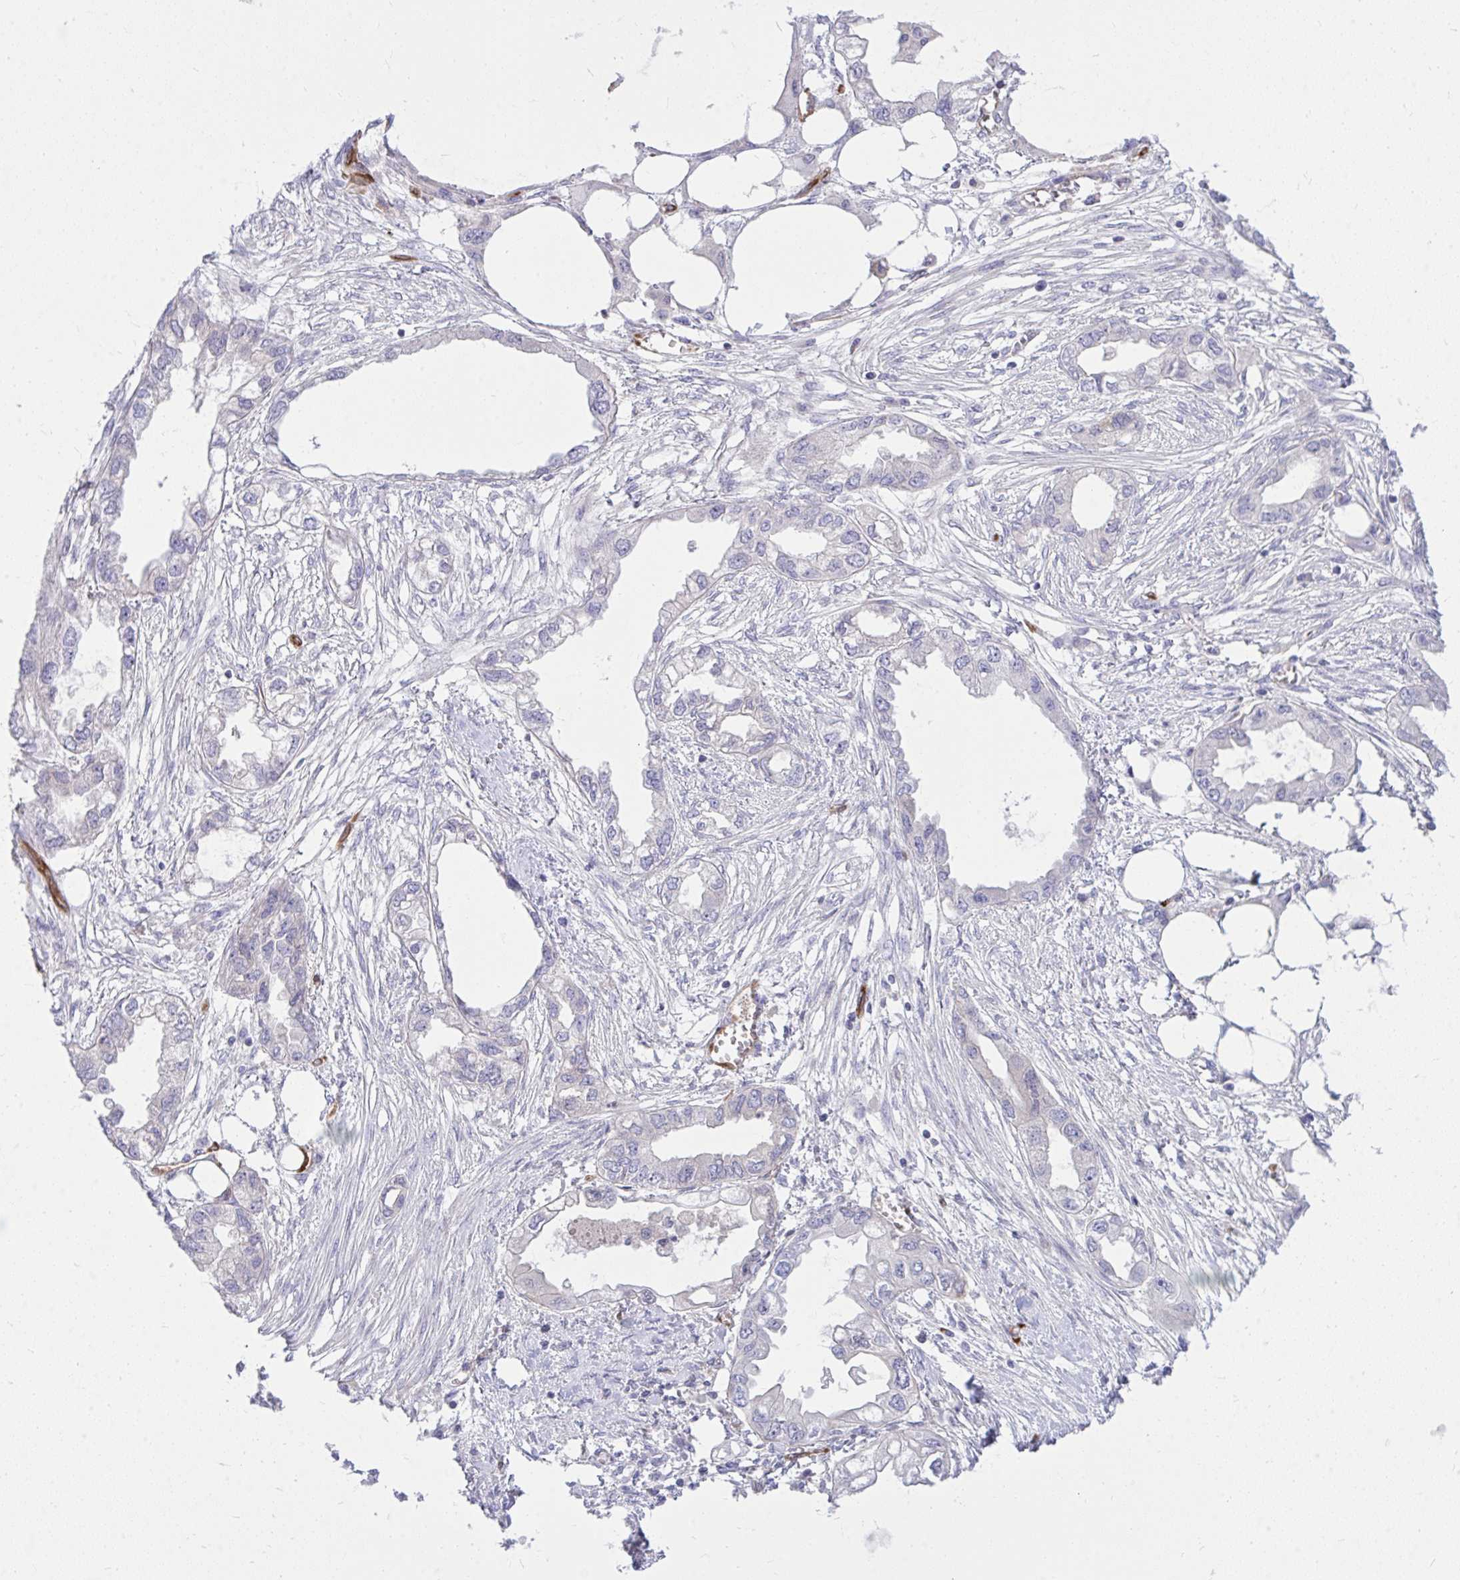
{"staining": {"intensity": "negative", "quantity": "none", "location": "none"}, "tissue": "endometrial cancer", "cell_type": "Tumor cells", "image_type": "cancer", "snomed": [{"axis": "morphology", "description": "Adenocarcinoma, NOS"}, {"axis": "morphology", "description": "Adenocarcinoma, metastatic, NOS"}, {"axis": "topography", "description": "Adipose tissue"}, {"axis": "topography", "description": "Endometrium"}], "caption": "IHC of endometrial metastatic adenocarcinoma demonstrates no positivity in tumor cells.", "gene": "TP53I11", "patient": {"sex": "female", "age": 67}}